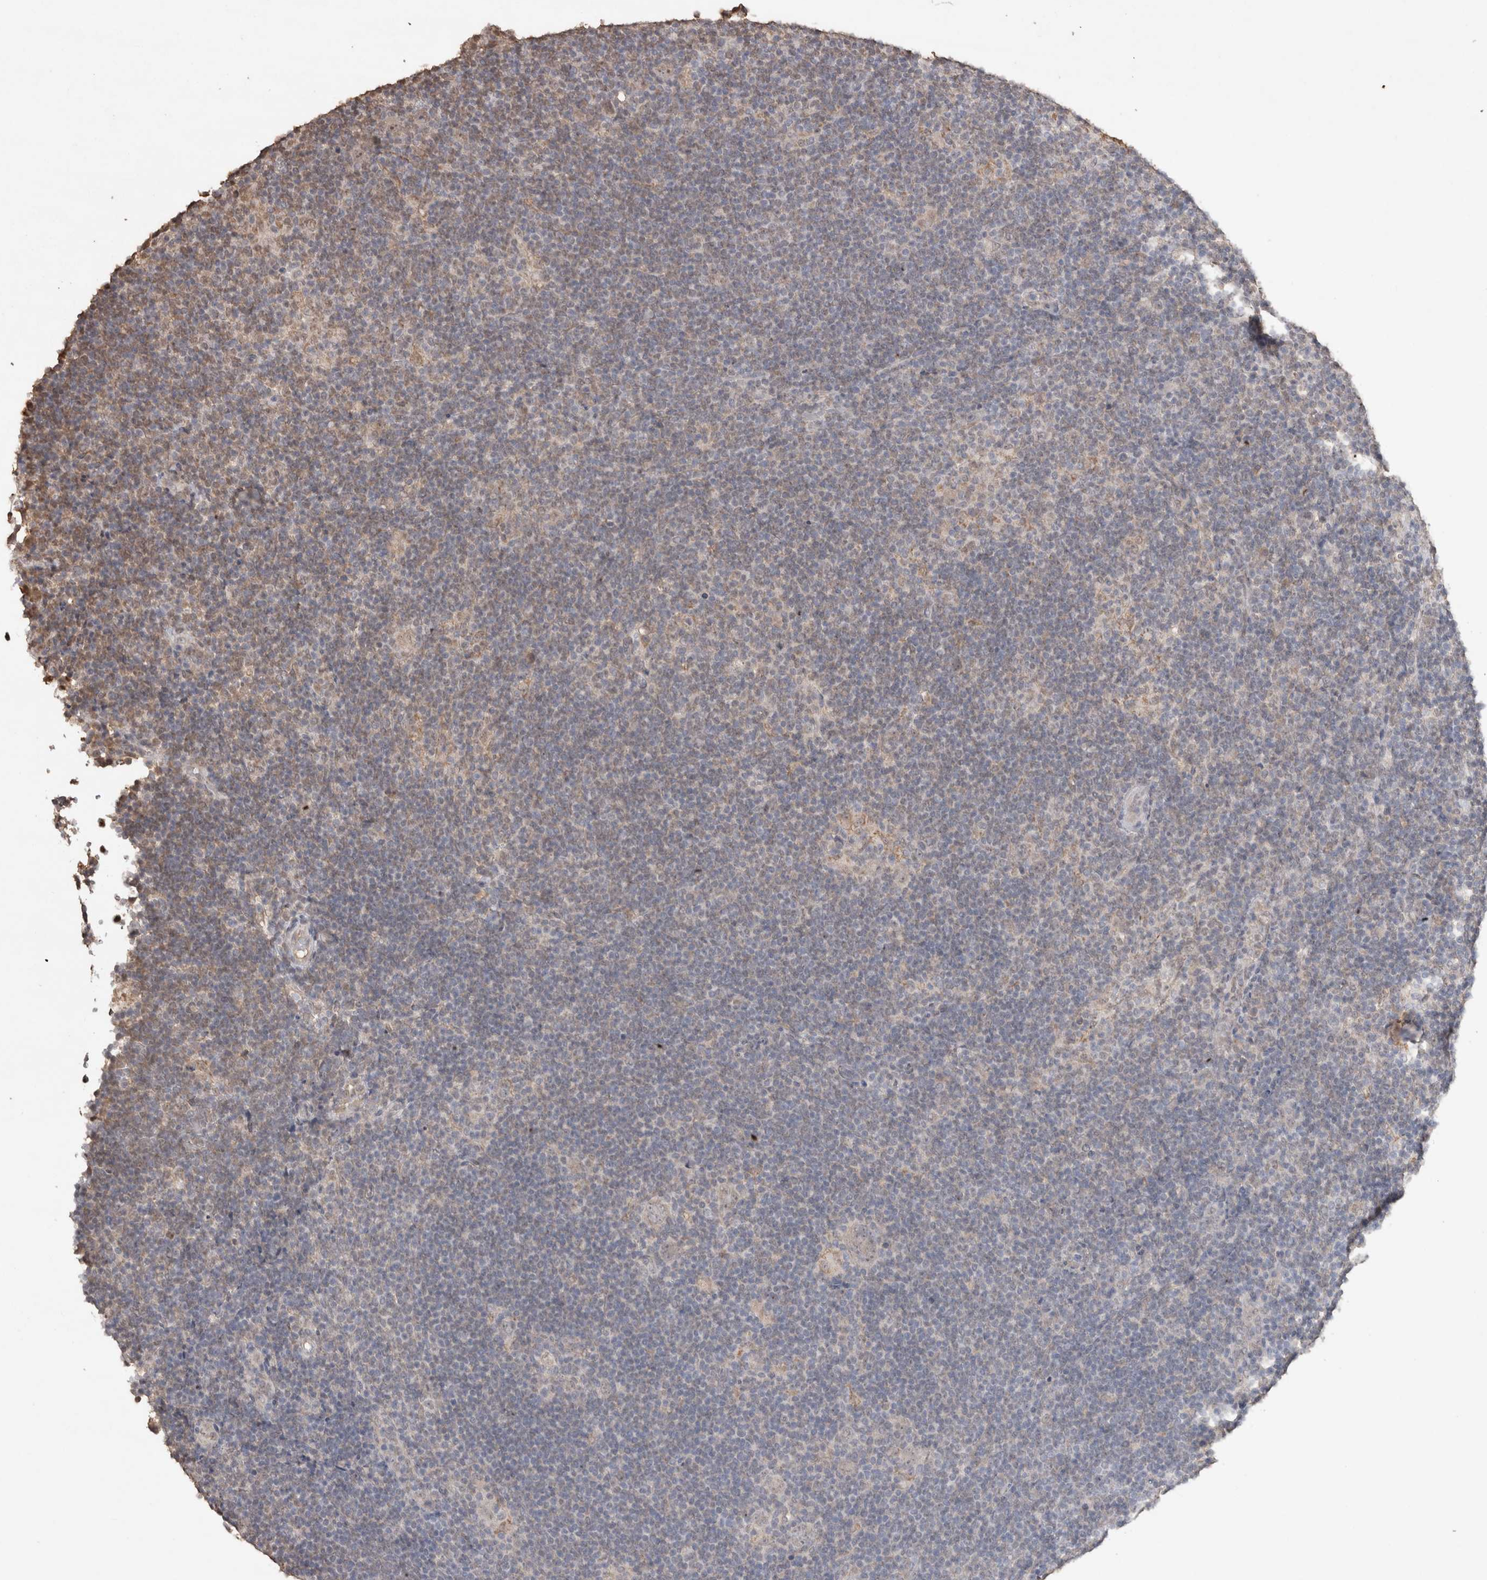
{"staining": {"intensity": "negative", "quantity": "none", "location": "none"}, "tissue": "lymphoma", "cell_type": "Tumor cells", "image_type": "cancer", "snomed": [{"axis": "morphology", "description": "Hodgkin's disease, NOS"}, {"axis": "topography", "description": "Lymph node"}], "caption": "DAB immunohistochemical staining of human lymphoma shows no significant expression in tumor cells.", "gene": "MLX", "patient": {"sex": "female", "age": 57}}